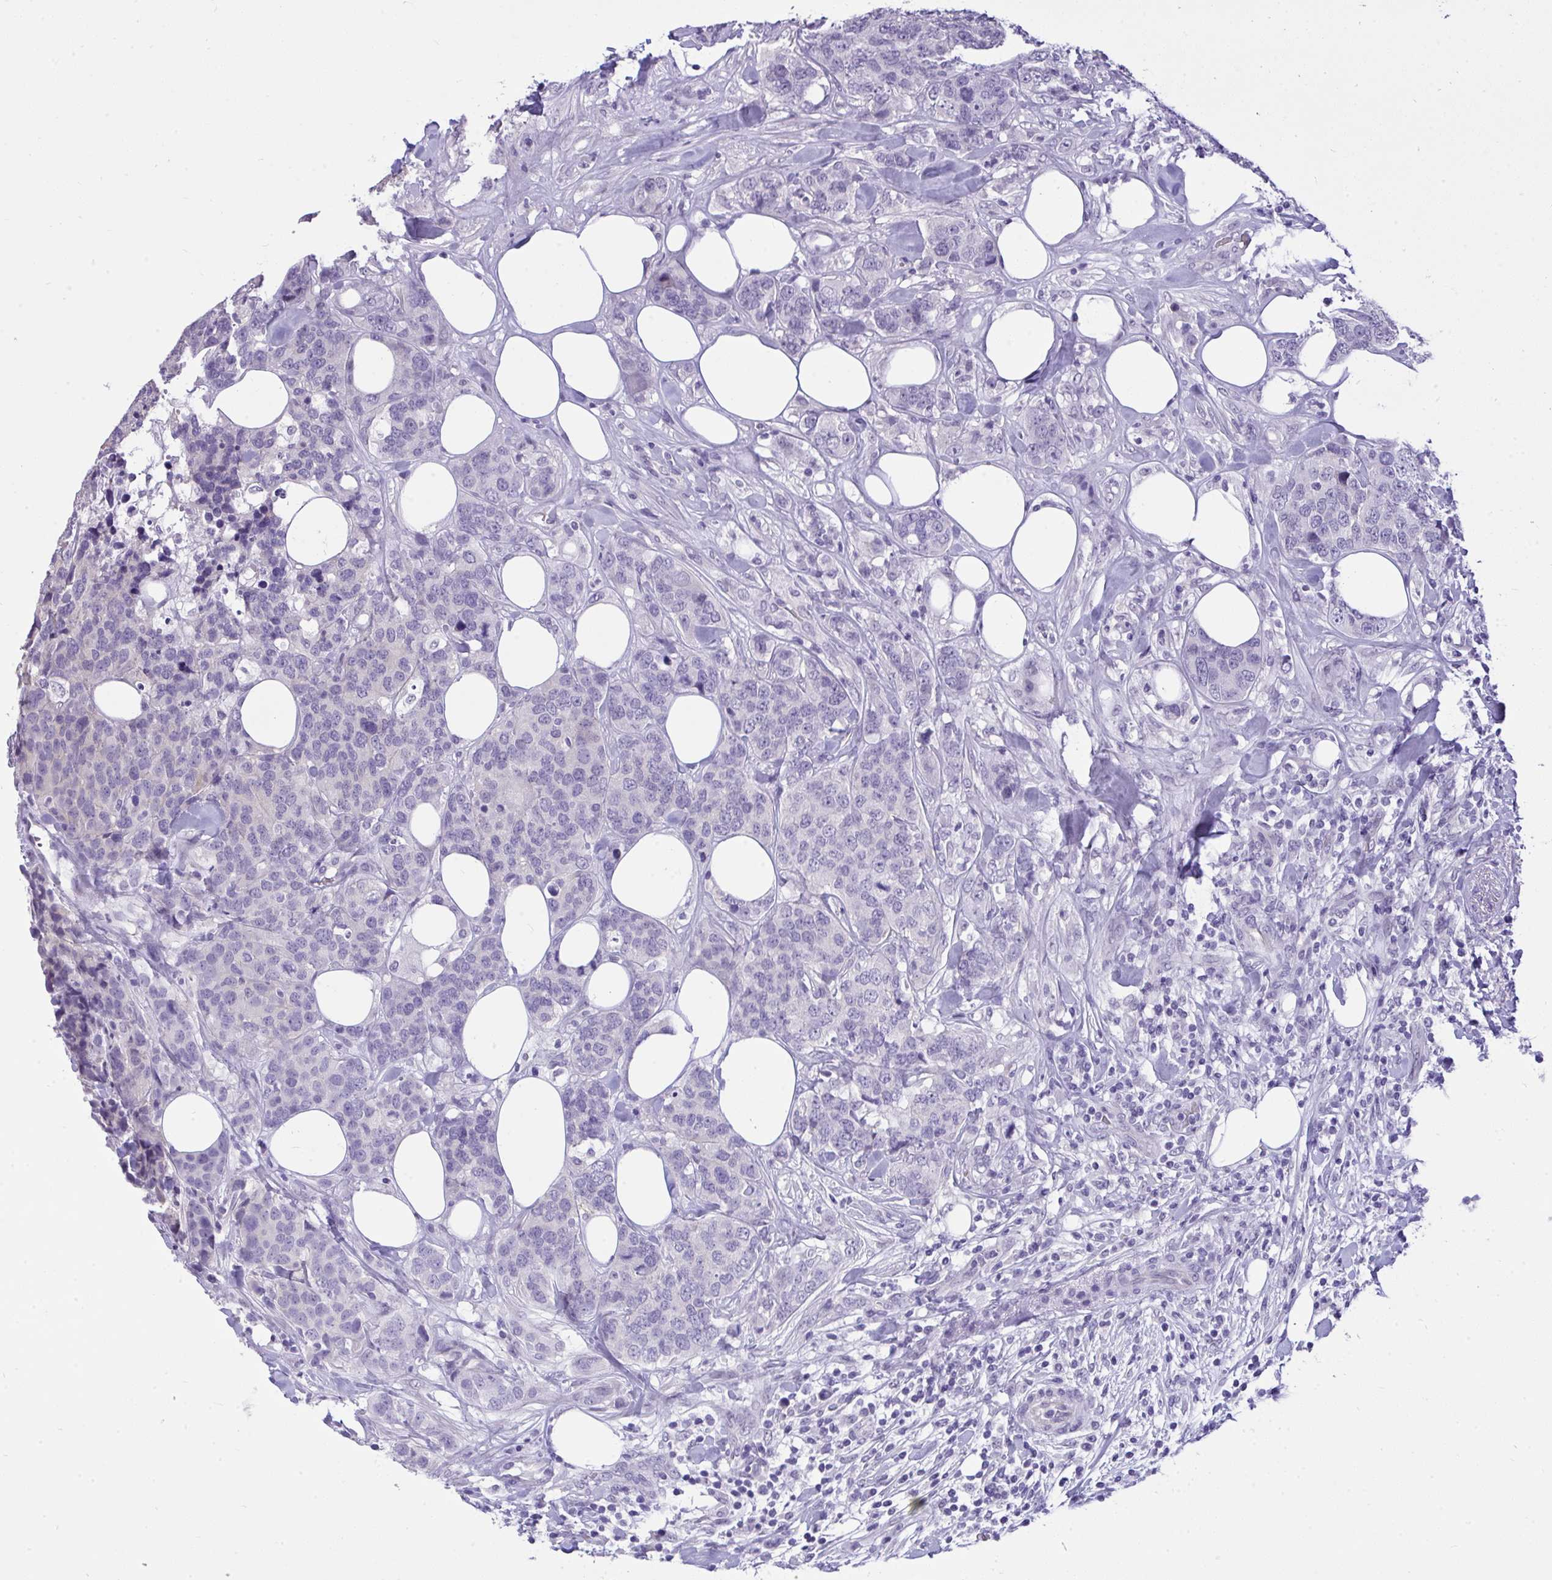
{"staining": {"intensity": "negative", "quantity": "none", "location": "none"}, "tissue": "breast cancer", "cell_type": "Tumor cells", "image_type": "cancer", "snomed": [{"axis": "morphology", "description": "Lobular carcinoma"}, {"axis": "topography", "description": "Breast"}], "caption": "This is an immunohistochemistry (IHC) histopathology image of human lobular carcinoma (breast). There is no positivity in tumor cells.", "gene": "PRM2", "patient": {"sex": "female", "age": 59}}